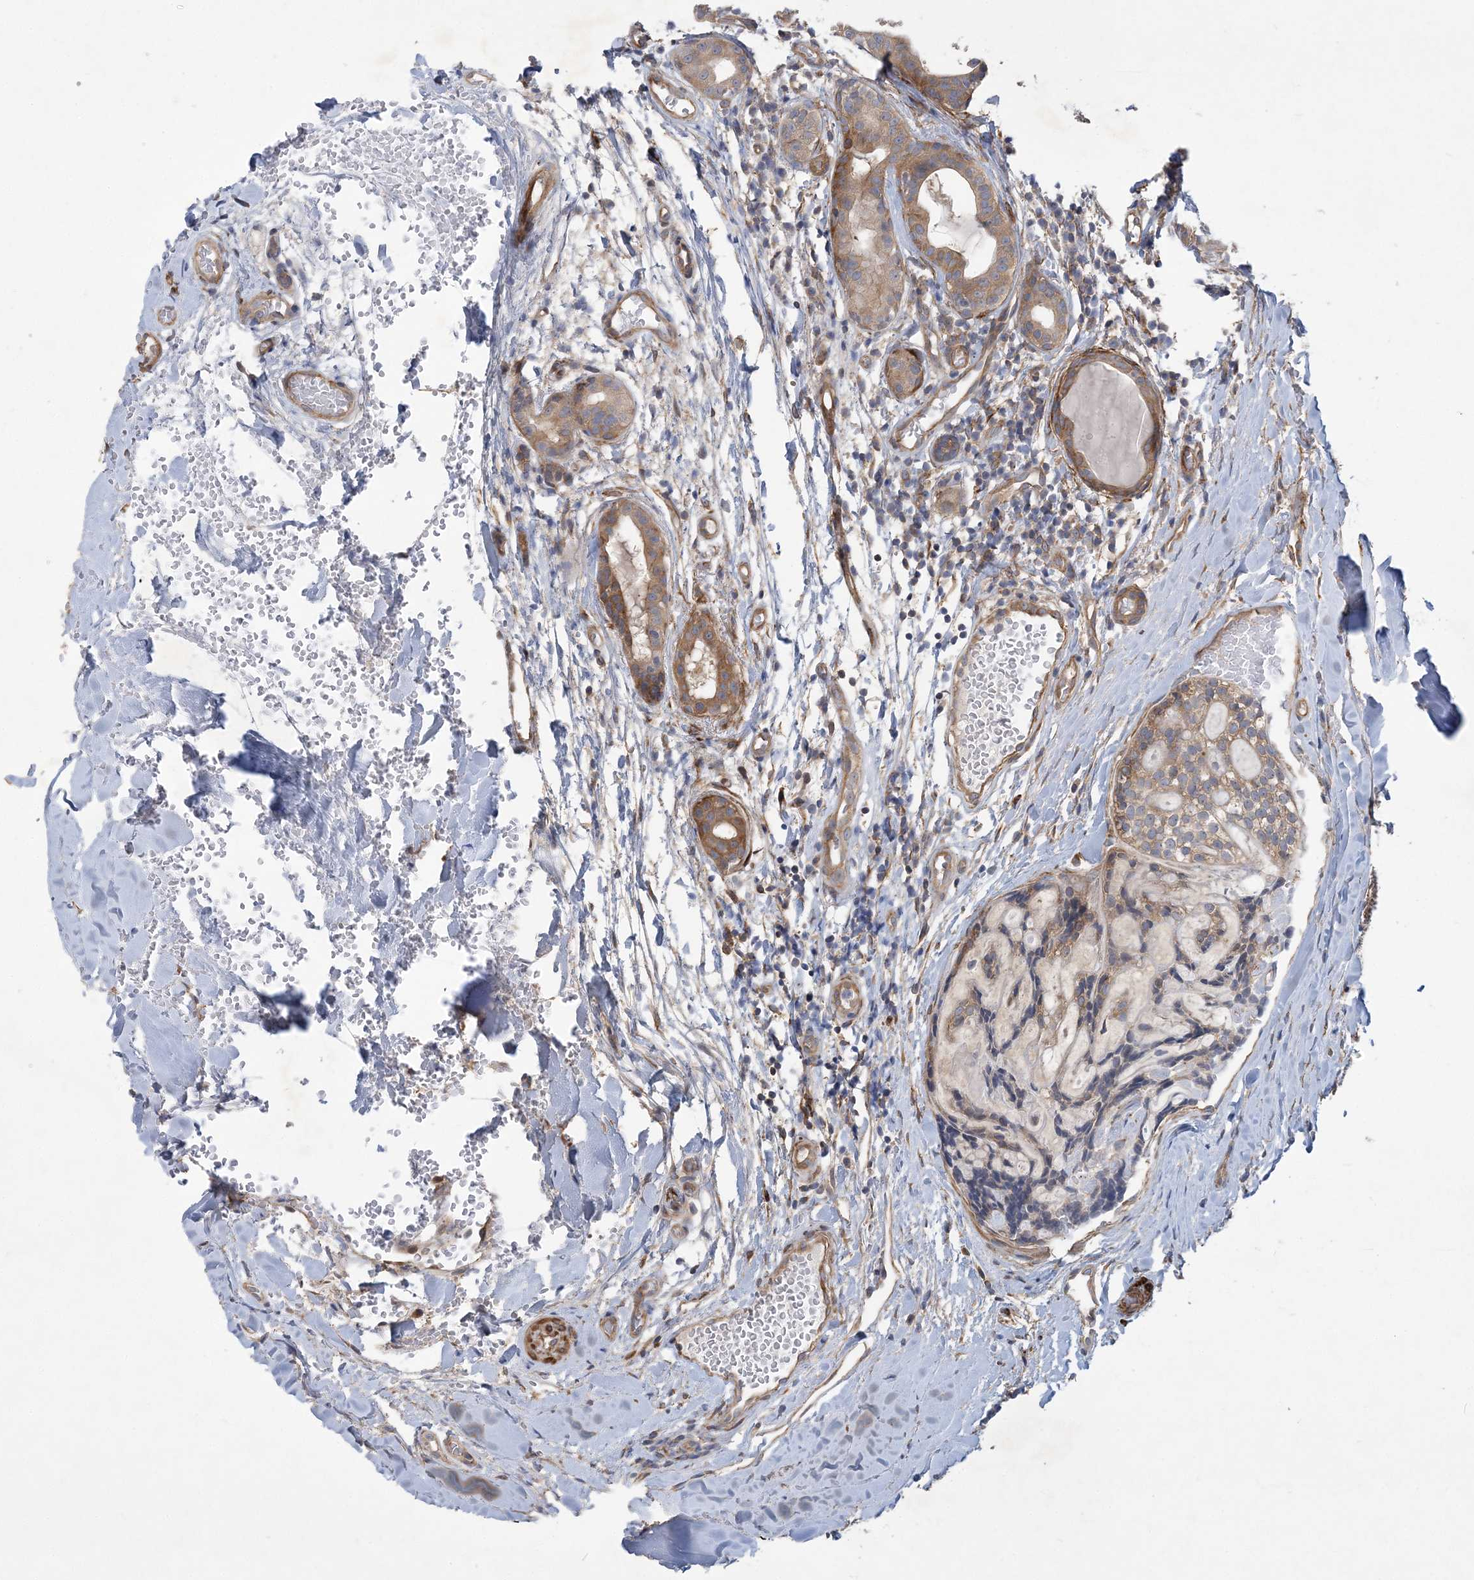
{"staining": {"intensity": "moderate", "quantity": ">75%", "location": "cytoplasmic/membranous"}, "tissue": "head and neck cancer", "cell_type": "Tumor cells", "image_type": "cancer", "snomed": [{"axis": "morphology", "description": "Adenocarcinoma, NOS"}, {"axis": "topography", "description": "Head-Neck"}], "caption": "A photomicrograph showing moderate cytoplasmic/membranous staining in about >75% of tumor cells in head and neck adenocarcinoma, as visualized by brown immunohistochemical staining.", "gene": "MAP4K5", "patient": {"sex": "male", "age": 66}}